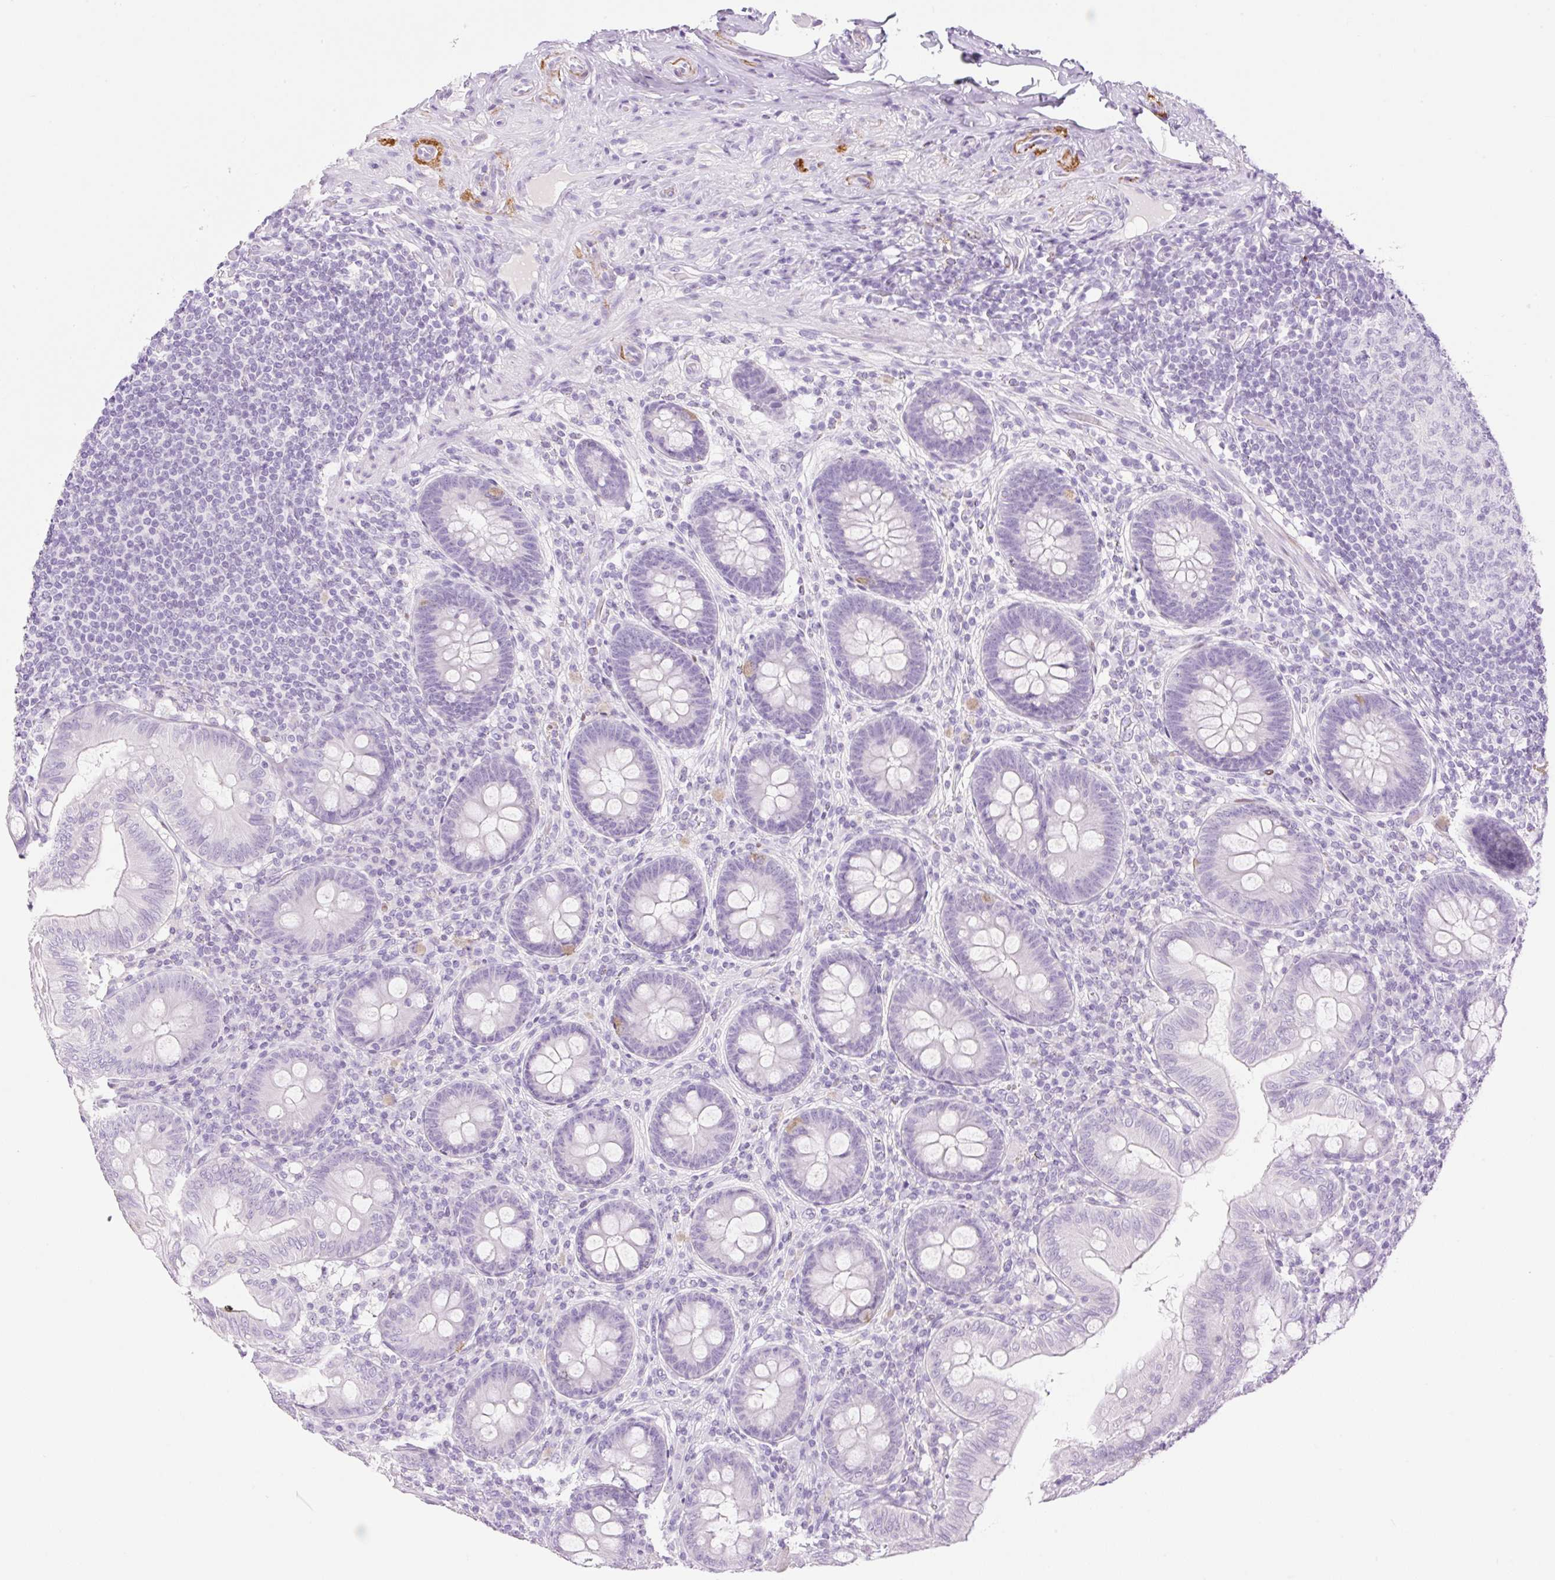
{"staining": {"intensity": "negative", "quantity": "none", "location": "none"}, "tissue": "appendix", "cell_type": "Glandular cells", "image_type": "normal", "snomed": [{"axis": "morphology", "description": "Normal tissue, NOS"}, {"axis": "topography", "description": "Appendix"}], "caption": "Immunohistochemistry photomicrograph of normal human appendix stained for a protein (brown), which reveals no expression in glandular cells.", "gene": "SP140L", "patient": {"sex": "male", "age": 71}}